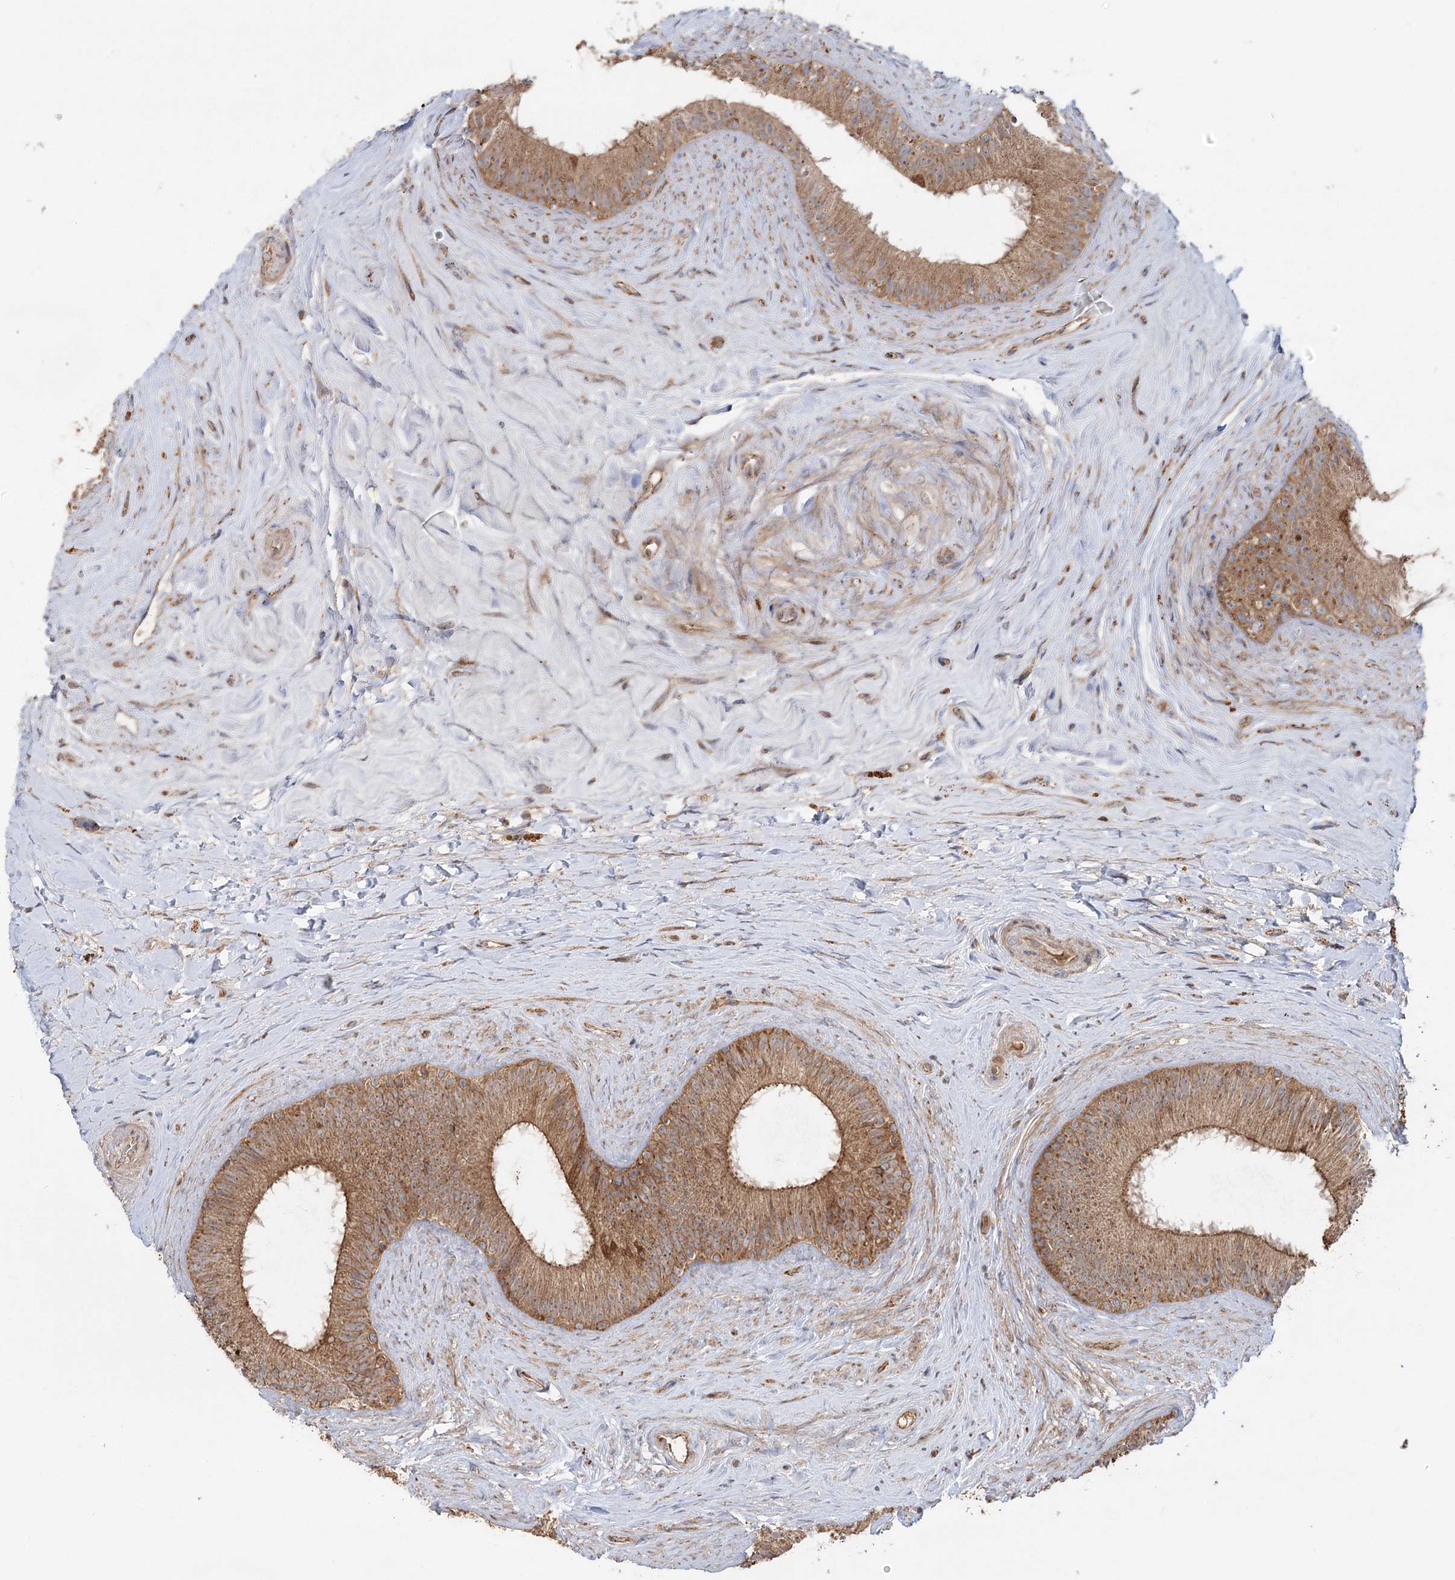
{"staining": {"intensity": "moderate", "quantity": "25%-75%", "location": "cytoplasmic/membranous,nuclear"}, "tissue": "epididymis", "cell_type": "Glandular cells", "image_type": "normal", "snomed": [{"axis": "morphology", "description": "Normal tissue, NOS"}, {"axis": "topography", "description": "Epididymis"}], "caption": "Moderate cytoplasmic/membranous,nuclear staining is identified in about 25%-75% of glandular cells in benign epididymis. (Brightfield microscopy of DAB IHC at high magnification).", "gene": "ENSG00000273217", "patient": {"sex": "male", "age": 84}}